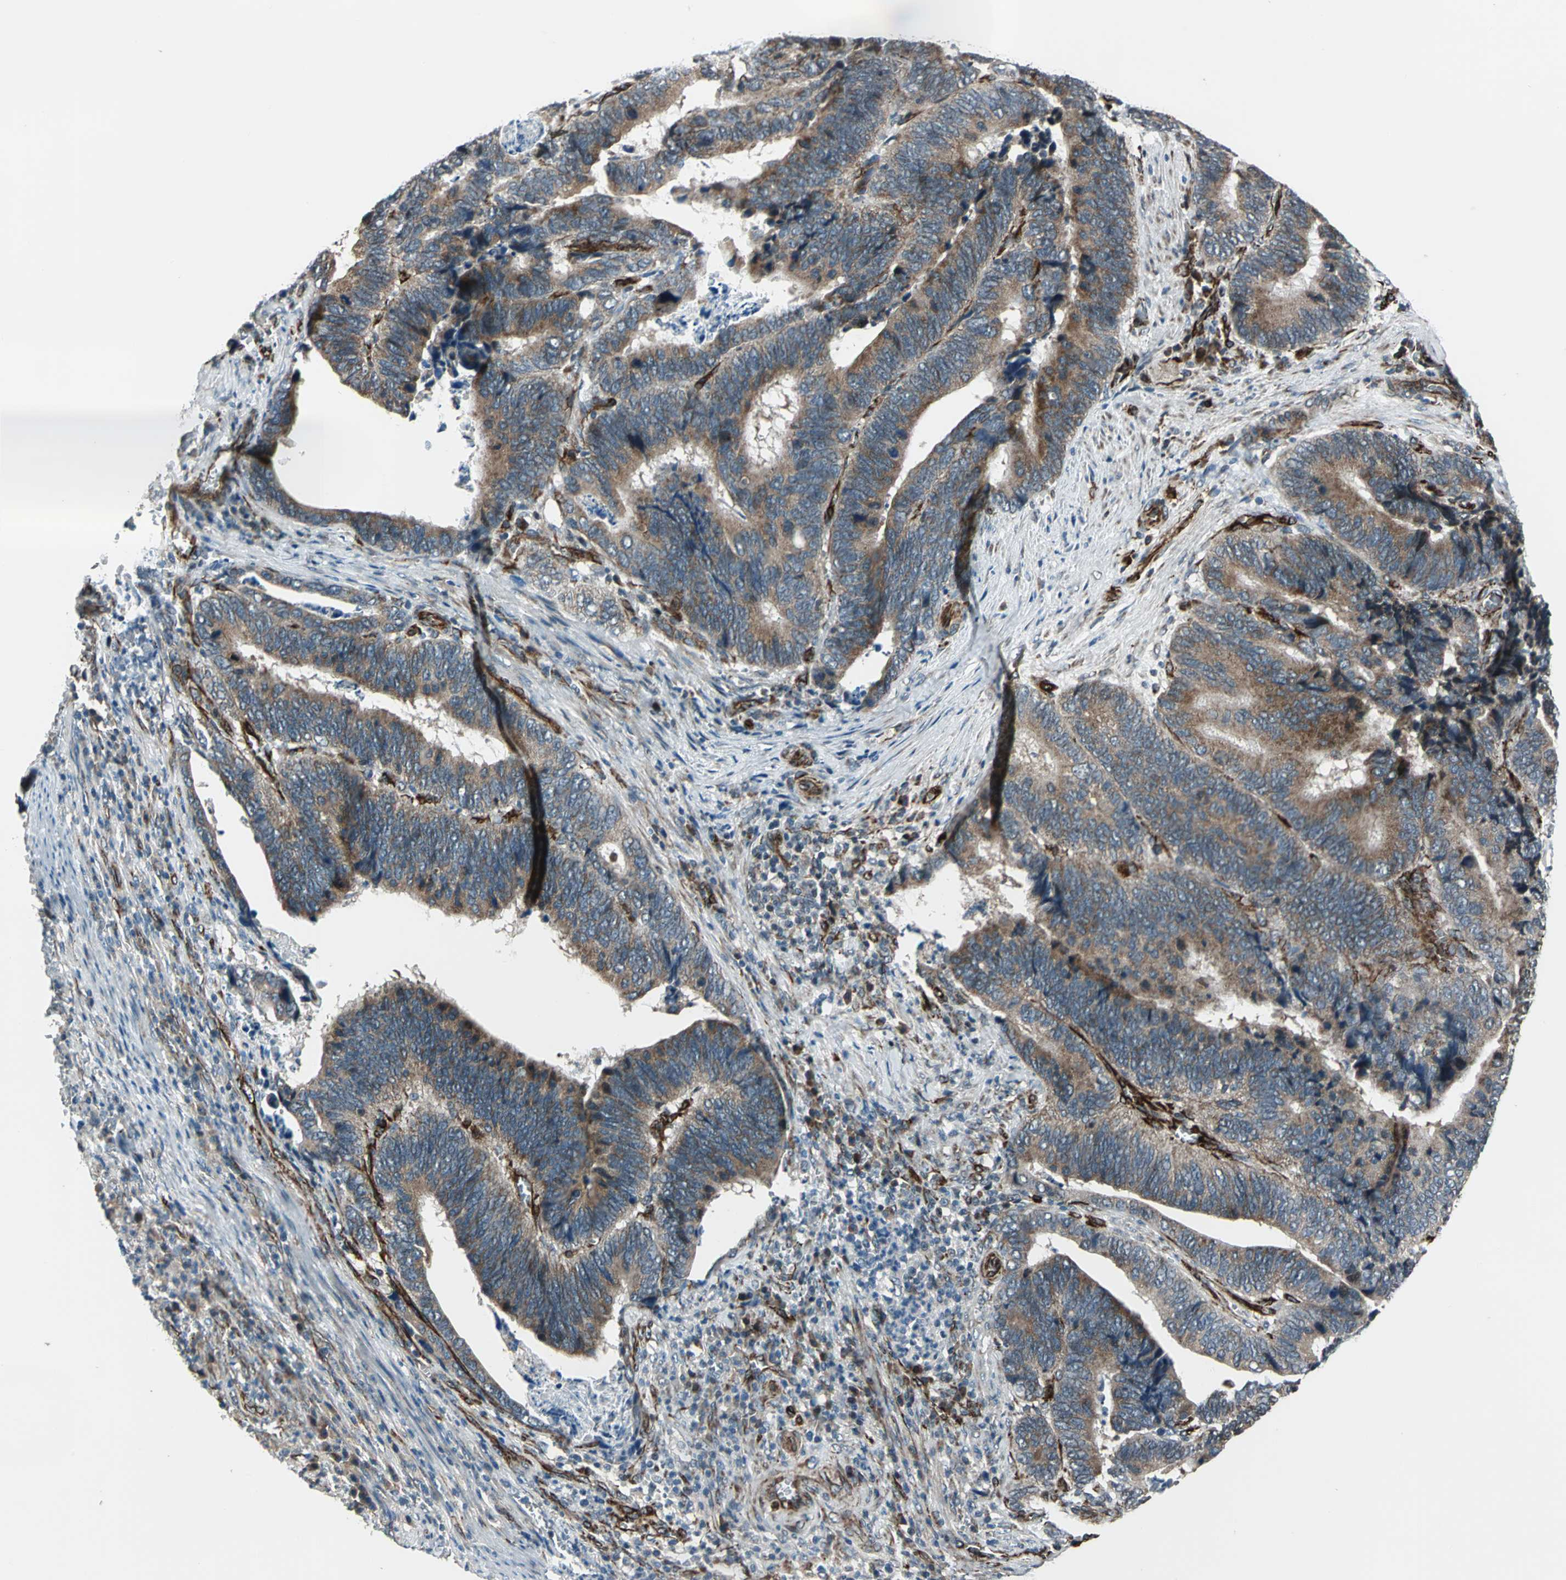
{"staining": {"intensity": "moderate", "quantity": ">75%", "location": "cytoplasmic/membranous"}, "tissue": "colorectal cancer", "cell_type": "Tumor cells", "image_type": "cancer", "snomed": [{"axis": "morphology", "description": "Adenocarcinoma, NOS"}, {"axis": "topography", "description": "Colon"}], "caption": "There is medium levels of moderate cytoplasmic/membranous positivity in tumor cells of colorectal cancer (adenocarcinoma), as demonstrated by immunohistochemical staining (brown color).", "gene": "EXD2", "patient": {"sex": "male", "age": 72}}